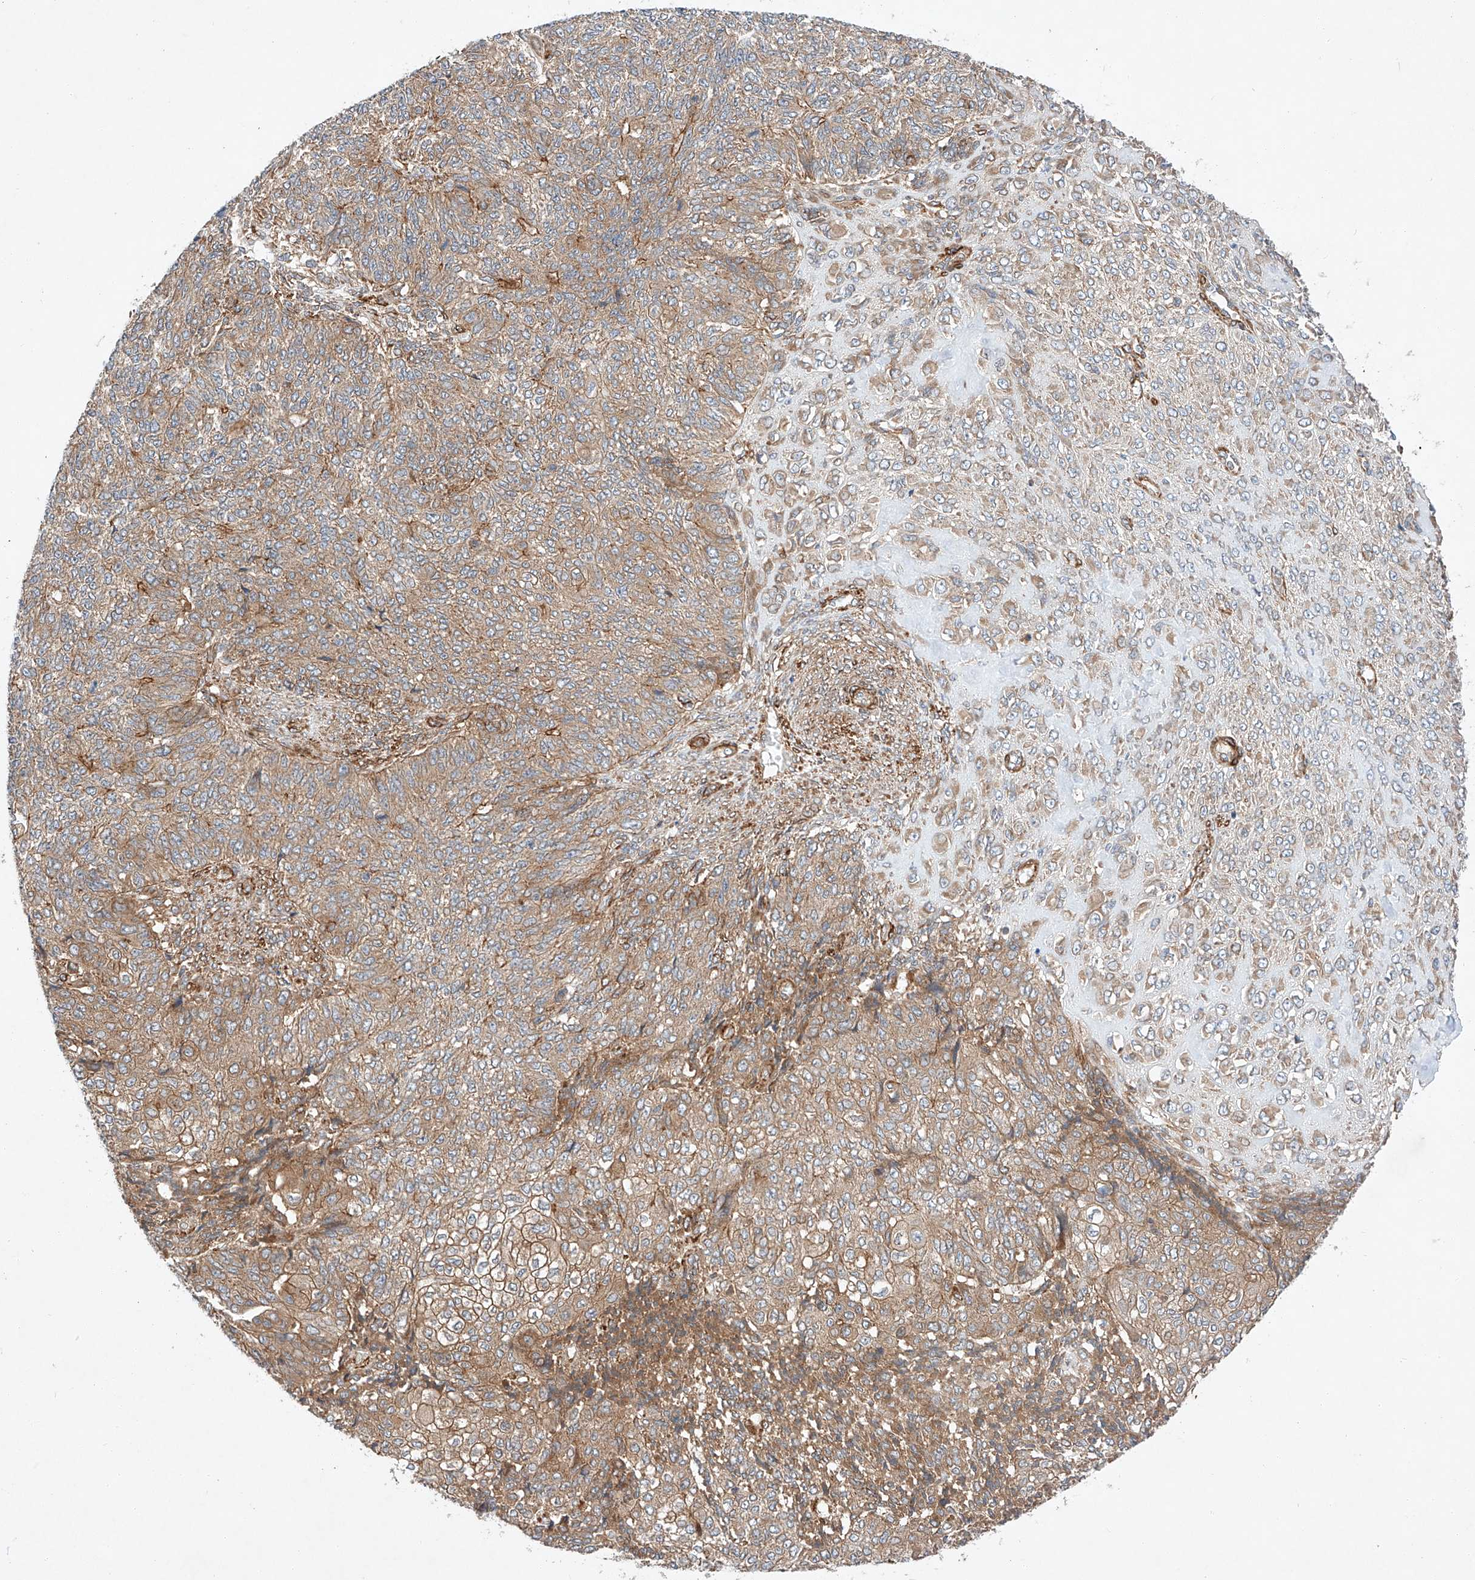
{"staining": {"intensity": "moderate", "quantity": ">75%", "location": "cytoplasmic/membranous"}, "tissue": "endometrial cancer", "cell_type": "Tumor cells", "image_type": "cancer", "snomed": [{"axis": "morphology", "description": "Adenocarcinoma, NOS"}, {"axis": "topography", "description": "Endometrium"}], "caption": "A histopathology image of adenocarcinoma (endometrial) stained for a protein shows moderate cytoplasmic/membranous brown staining in tumor cells.", "gene": "RAB23", "patient": {"sex": "female", "age": 32}}